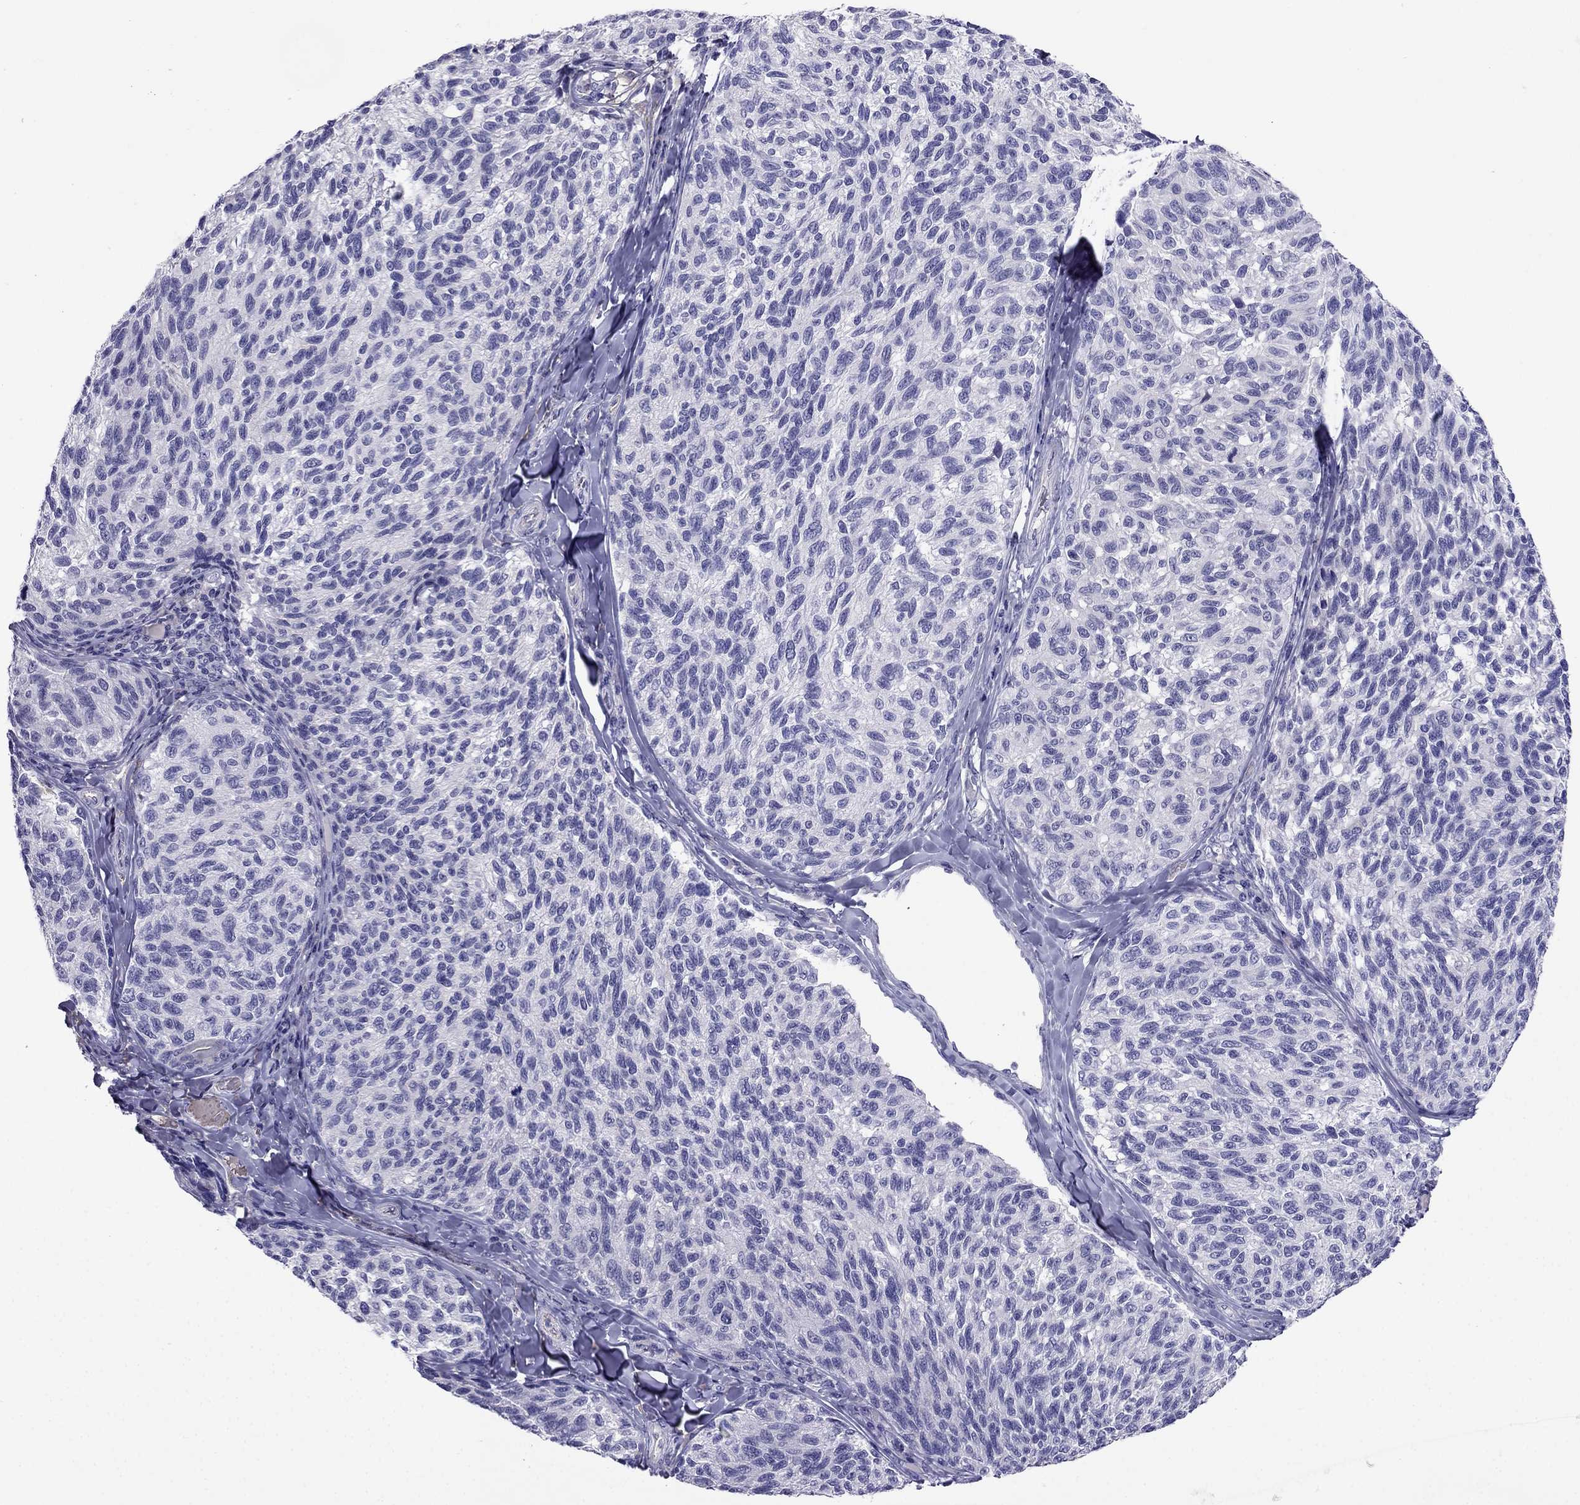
{"staining": {"intensity": "negative", "quantity": "none", "location": "none"}, "tissue": "melanoma", "cell_type": "Tumor cells", "image_type": "cancer", "snomed": [{"axis": "morphology", "description": "Malignant melanoma, NOS"}, {"axis": "topography", "description": "Skin"}], "caption": "The histopathology image reveals no significant positivity in tumor cells of malignant melanoma.", "gene": "TBC1D21", "patient": {"sex": "female", "age": 73}}